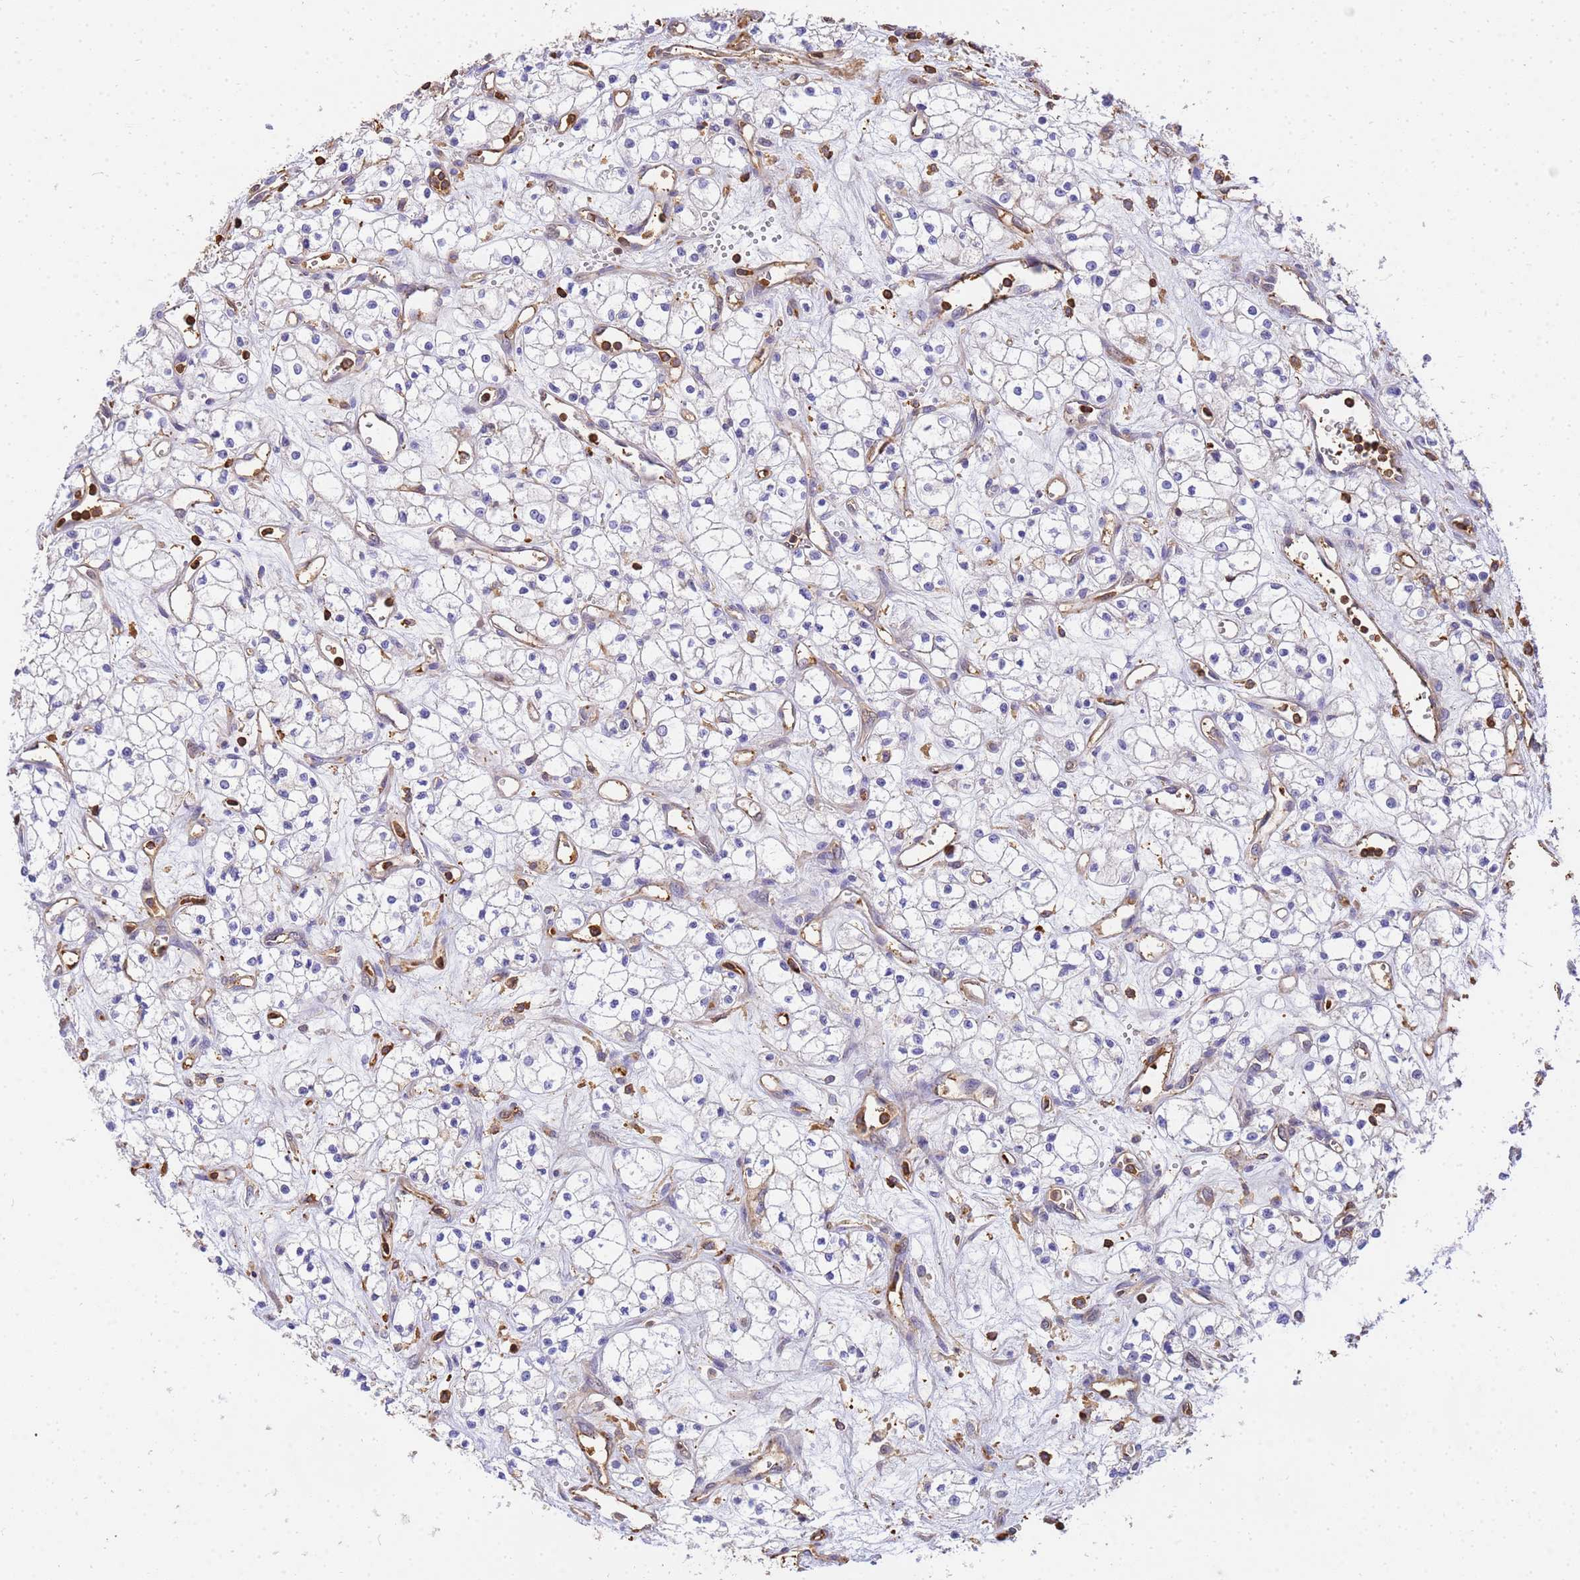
{"staining": {"intensity": "negative", "quantity": "none", "location": "none"}, "tissue": "renal cancer", "cell_type": "Tumor cells", "image_type": "cancer", "snomed": [{"axis": "morphology", "description": "Adenocarcinoma, NOS"}, {"axis": "topography", "description": "Kidney"}], "caption": "Renal cancer (adenocarcinoma) stained for a protein using immunohistochemistry (IHC) reveals no expression tumor cells.", "gene": "WDR64", "patient": {"sex": "male", "age": 59}}